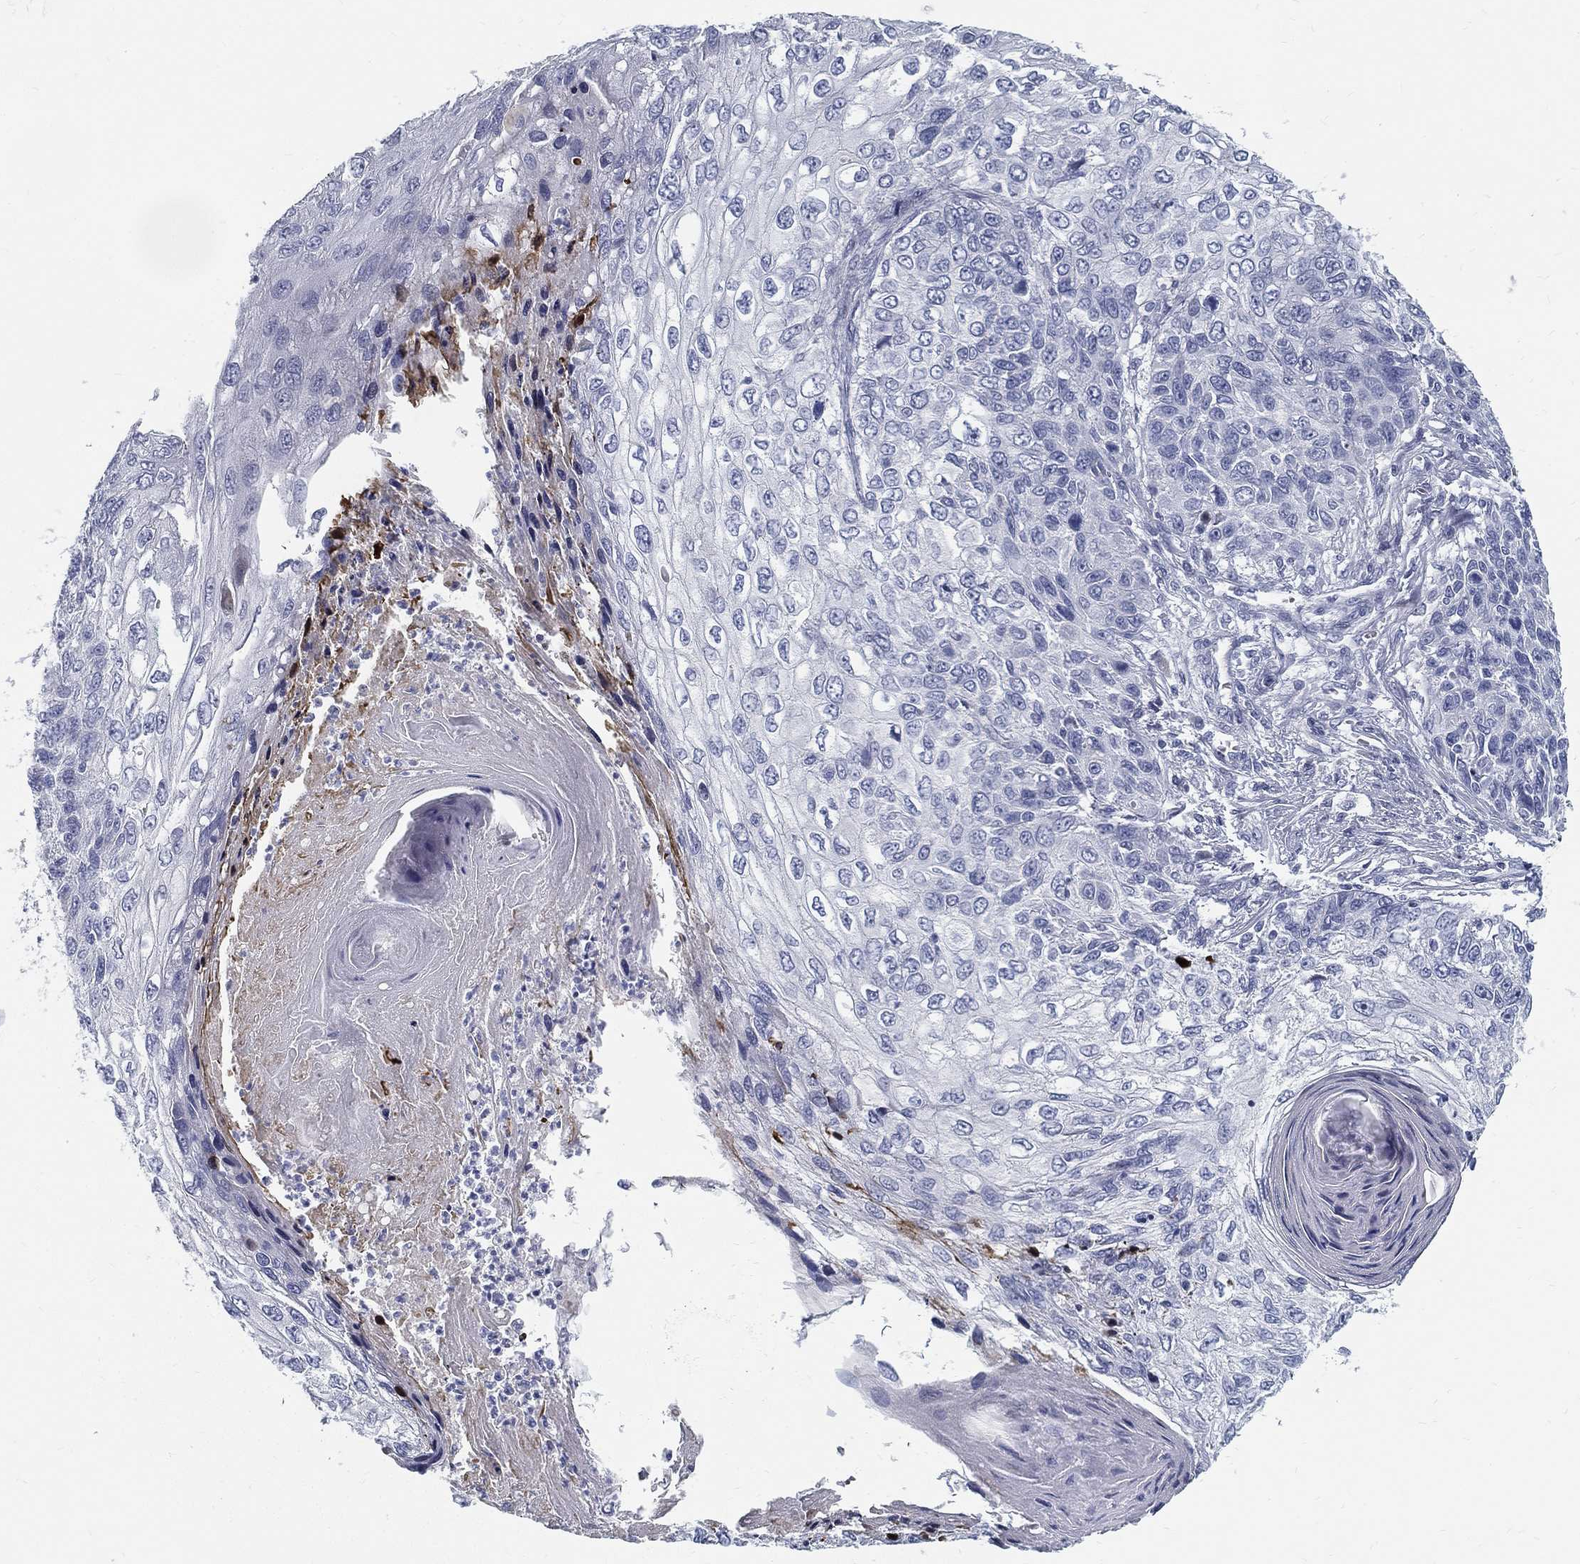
{"staining": {"intensity": "negative", "quantity": "none", "location": "none"}, "tissue": "skin cancer", "cell_type": "Tumor cells", "image_type": "cancer", "snomed": [{"axis": "morphology", "description": "Squamous cell carcinoma, NOS"}, {"axis": "topography", "description": "Skin"}], "caption": "The immunohistochemistry (IHC) histopathology image has no significant positivity in tumor cells of skin cancer tissue.", "gene": "SPPL2C", "patient": {"sex": "male", "age": 92}}